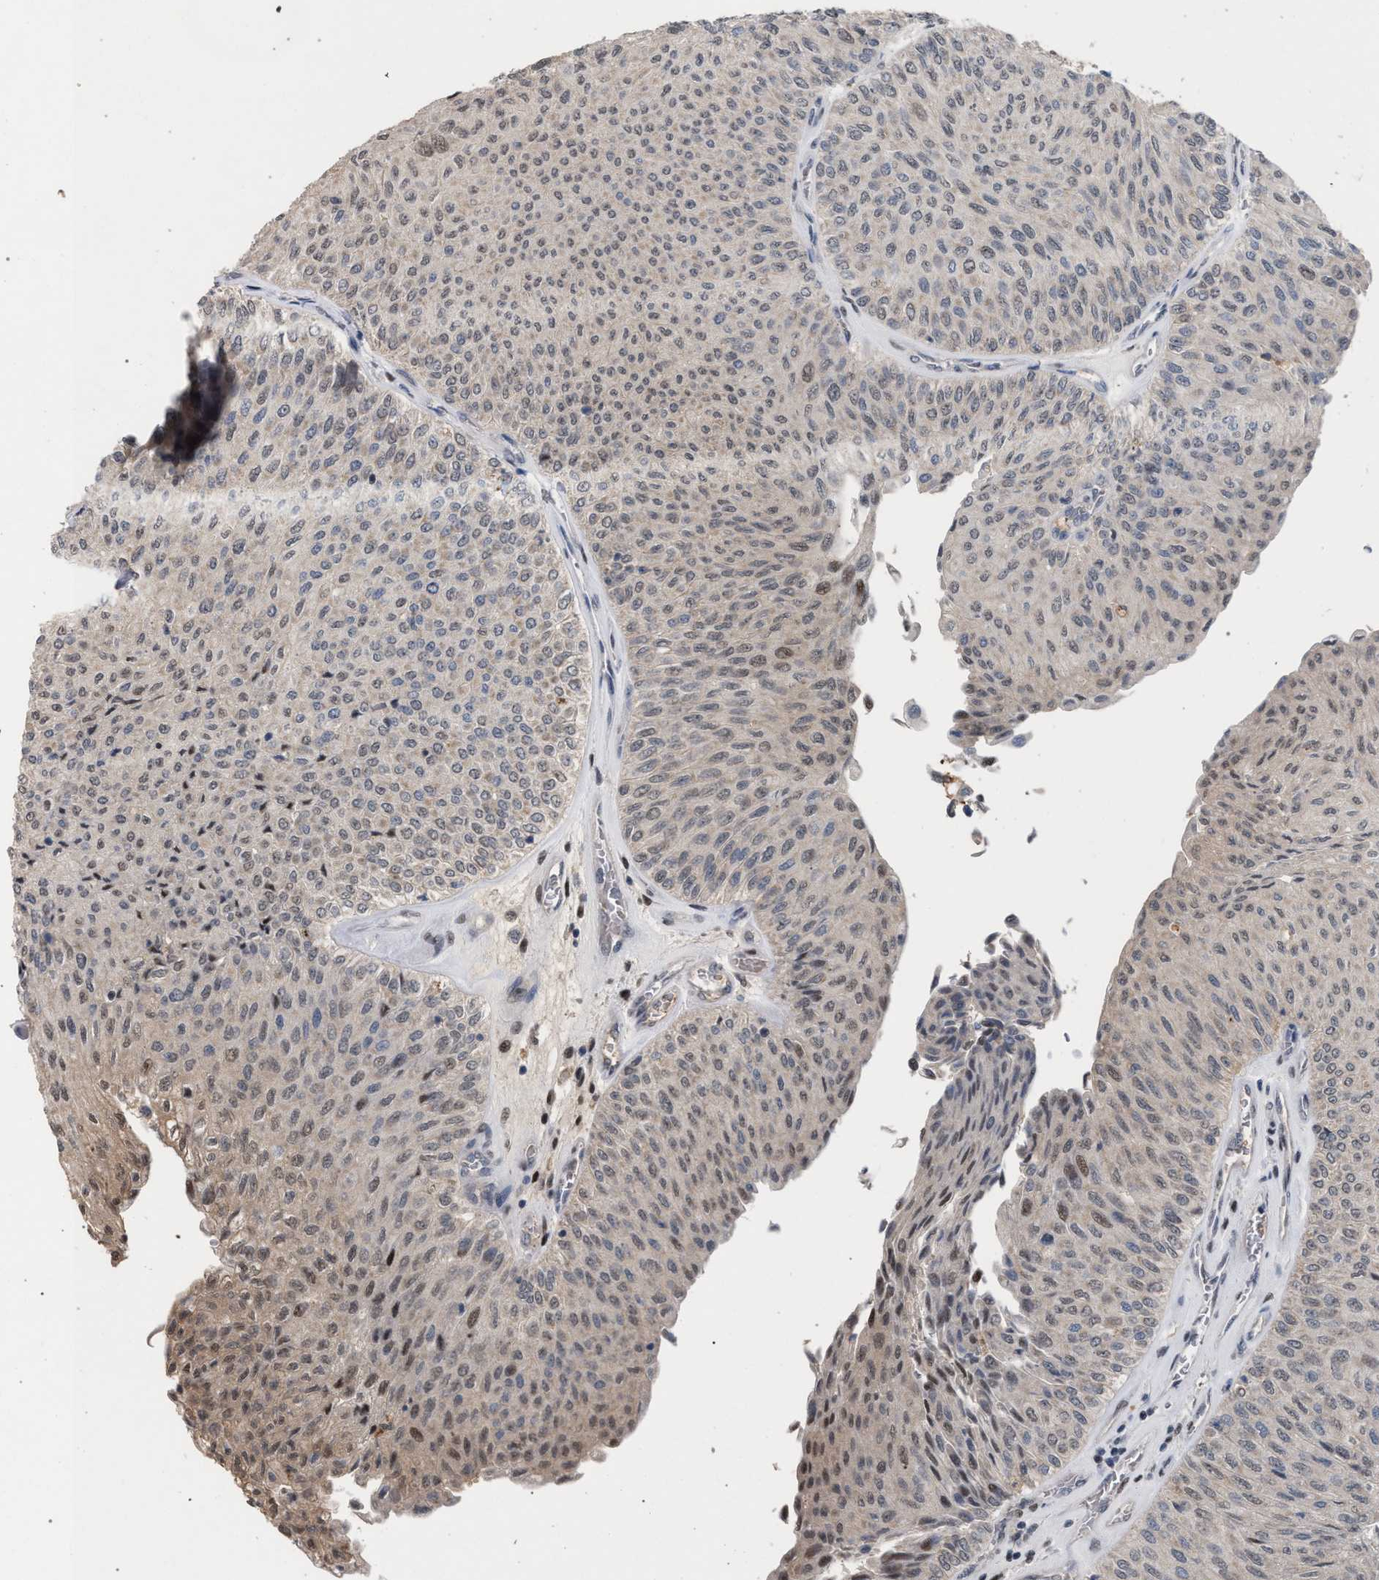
{"staining": {"intensity": "moderate", "quantity": "<25%", "location": "cytoplasmic/membranous,nuclear"}, "tissue": "urothelial cancer", "cell_type": "Tumor cells", "image_type": "cancer", "snomed": [{"axis": "morphology", "description": "Urothelial carcinoma, Low grade"}, {"axis": "topography", "description": "Urinary bladder"}], "caption": "The histopathology image shows staining of urothelial carcinoma (low-grade), revealing moderate cytoplasmic/membranous and nuclear protein expression (brown color) within tumor cells. (Stains: DAB in brown, nuclei in blue, Microscopy: brightfield microscopy at high magnification).", "gene": "TECPR1", "patient": {"sex": "male", "age": 78}}